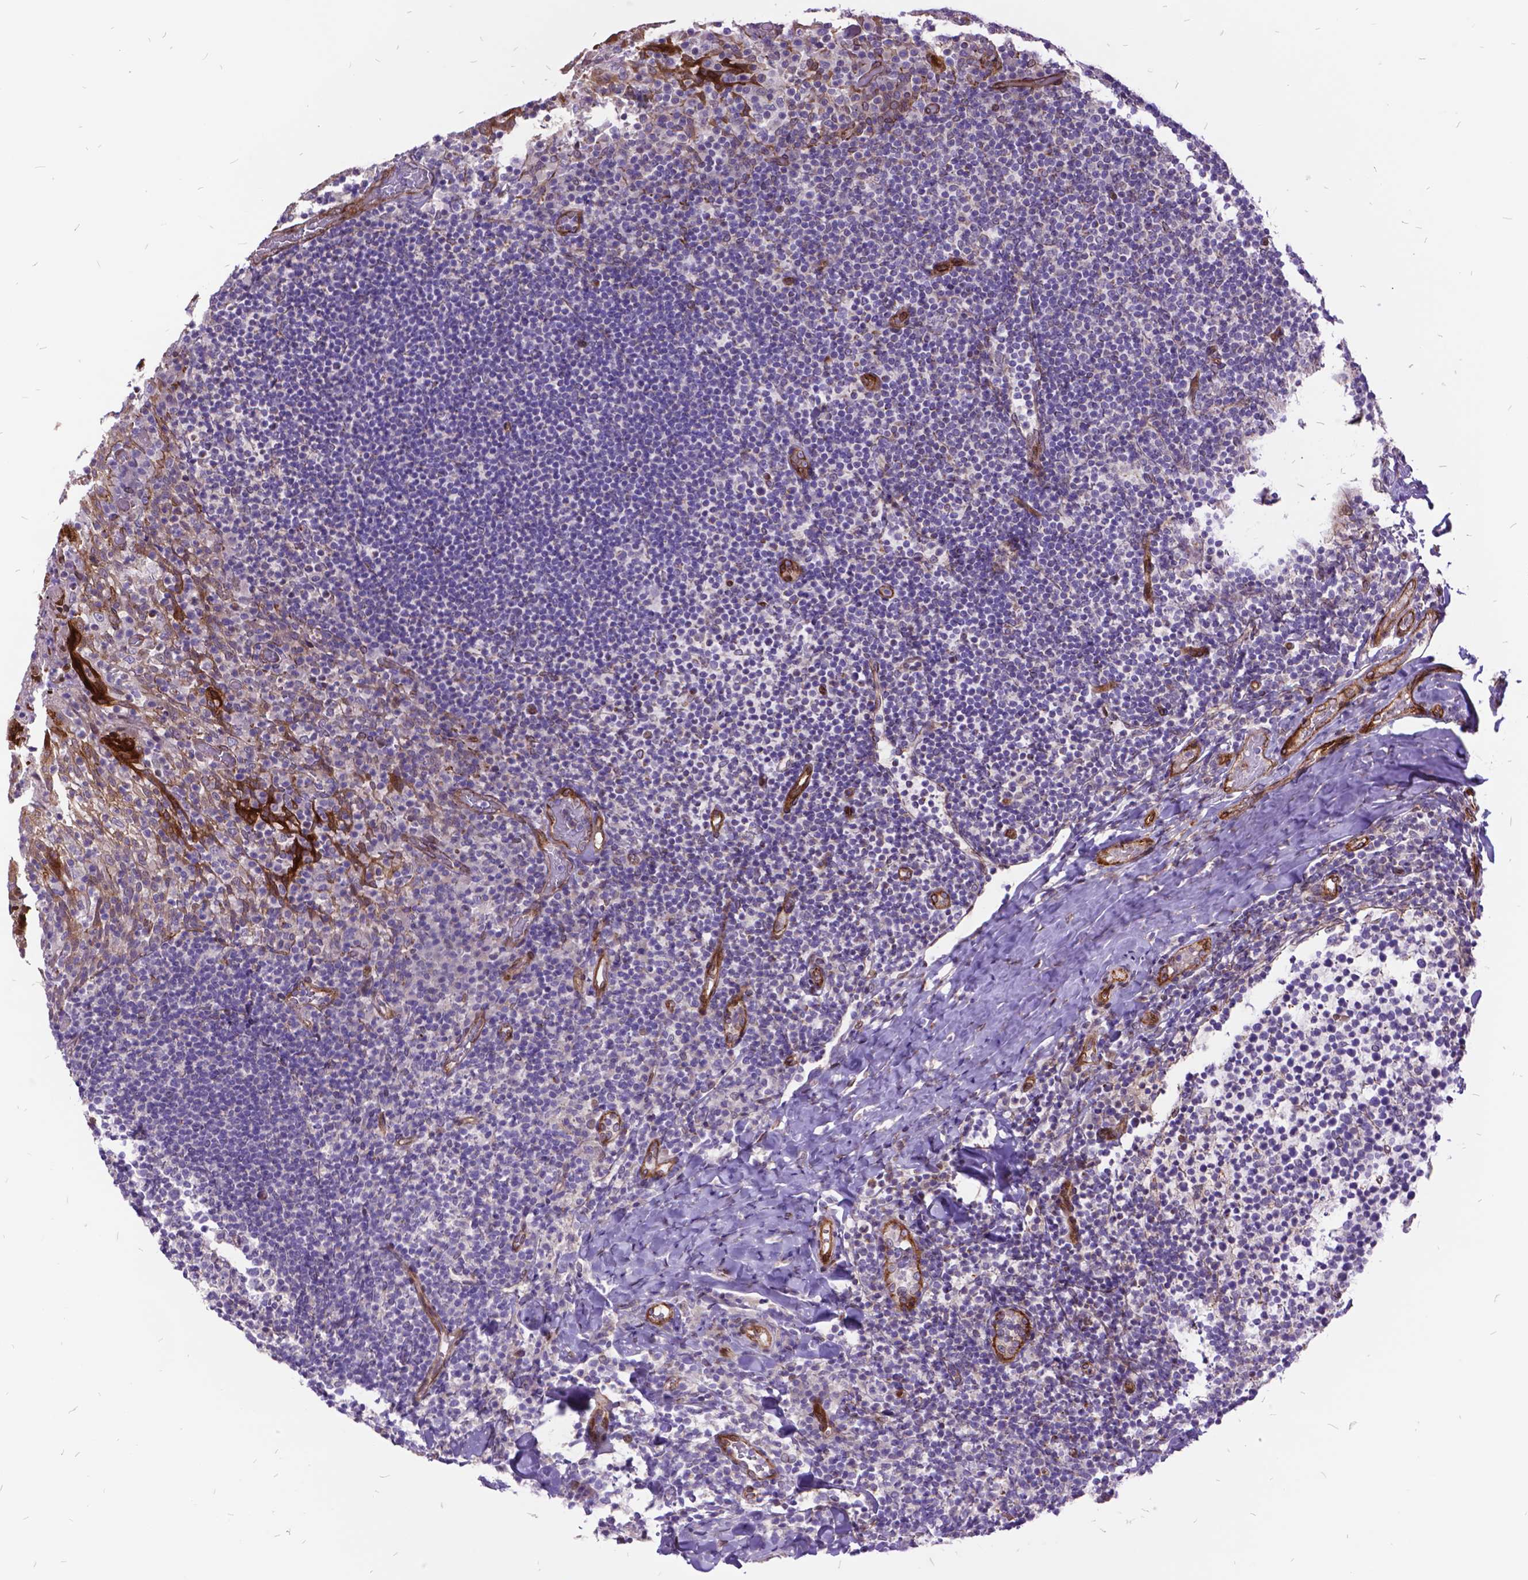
{"staining": {"intensity": "negative", "quantity": "none", "location": "none"}, "tissue": "tonsil", "cell_type": "Non-germinal center cells", "image_type": "normal", "snomed": [{"axis": "morphology", "description": "Normal tissue, NOS"}, {"axis": "topography", "description": "Tonsil"}], "caption": "IHC of unremarkable tonsil shows no expression in non-germinal center cells.", "gene": "GRB7", "patient": {"sex": "female", "age": 10}}